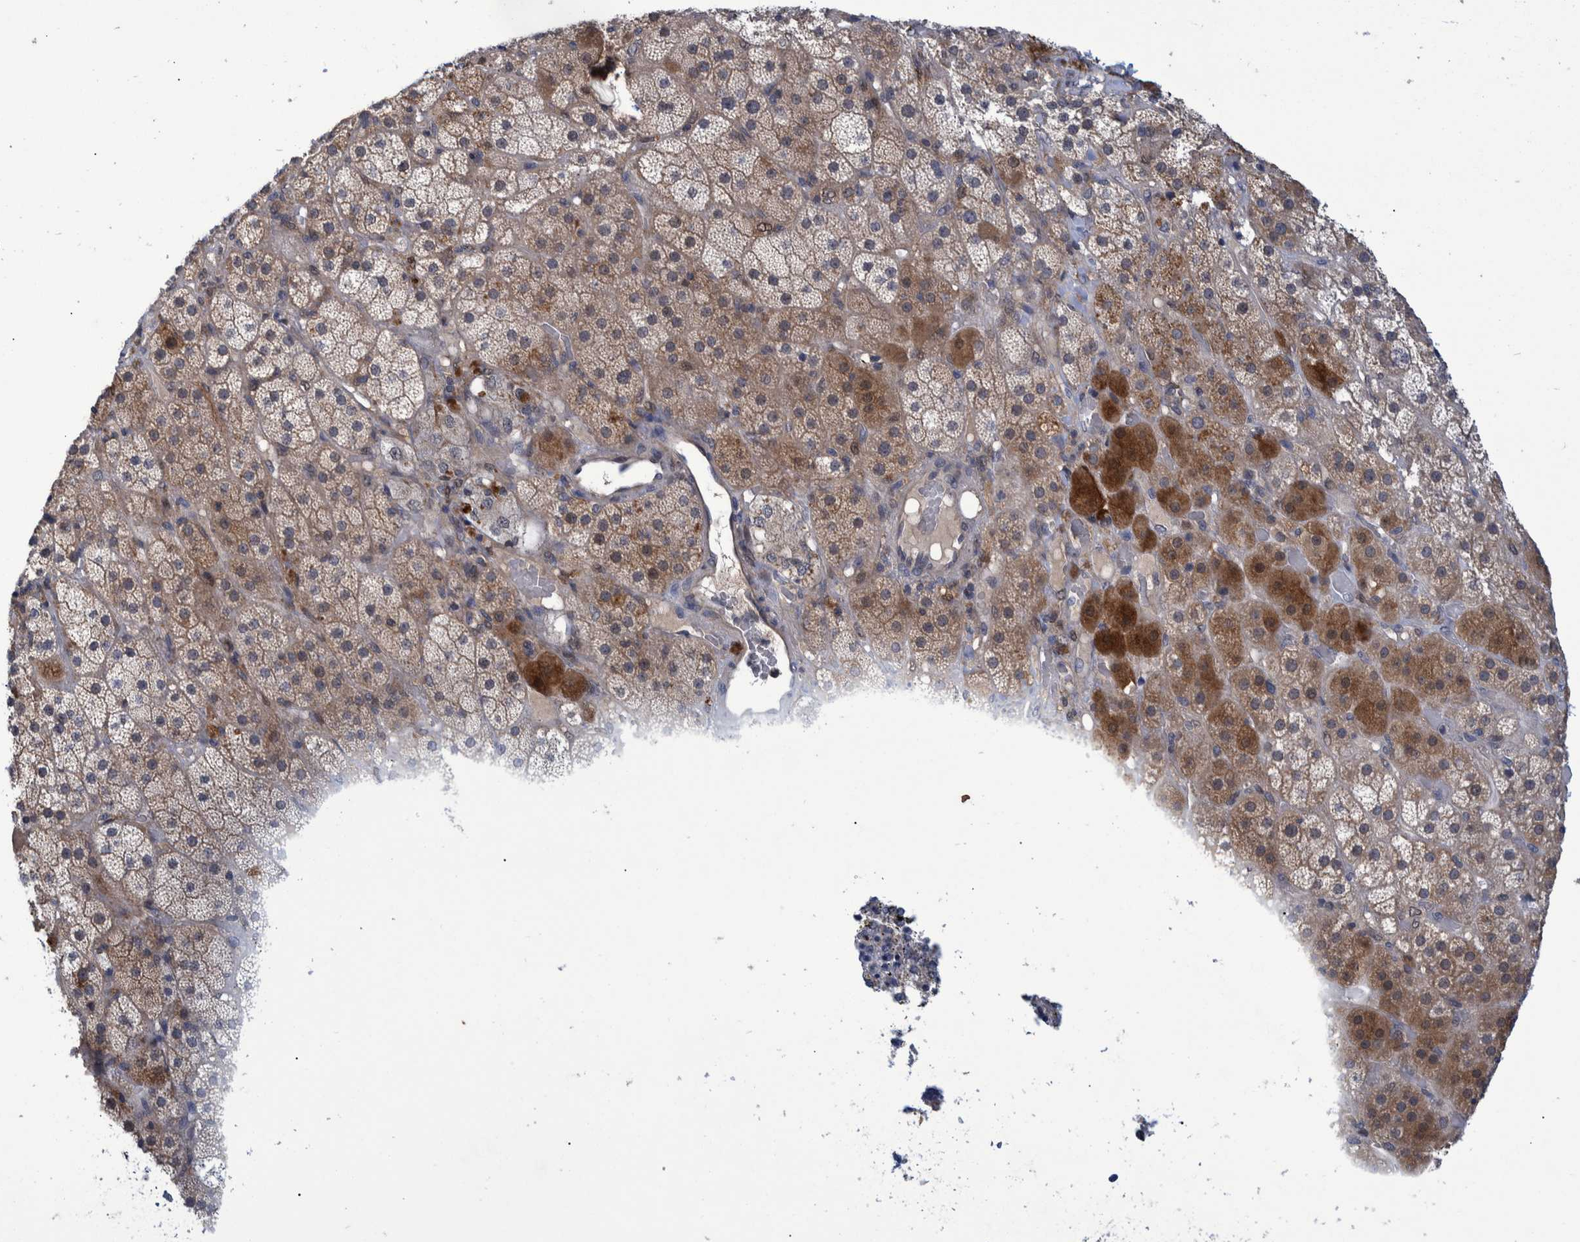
{"staining": {"intensity": "moderate", "quantity": "25%-75%", "location": "cytoplasmic/membranous"}, "tissue": "adrenal gland", "cell_type": "Glandular cells", "image_type": "normal", "snomed": [{"axis": "morphology", "description": "Normal tissue, NOS"}, {"axis": "topography", "description": "Adrenal gland"}], "caption": "A brown stain labels moderate cytoplasmic/membranous staining of a protein in glandular cells of benign human adrenal gland. Ihc stains the protein of interest in brown and the nuclei are stained blue.", "gene": "PCYT2", "patient": {"sex": "male", "age": 57}}